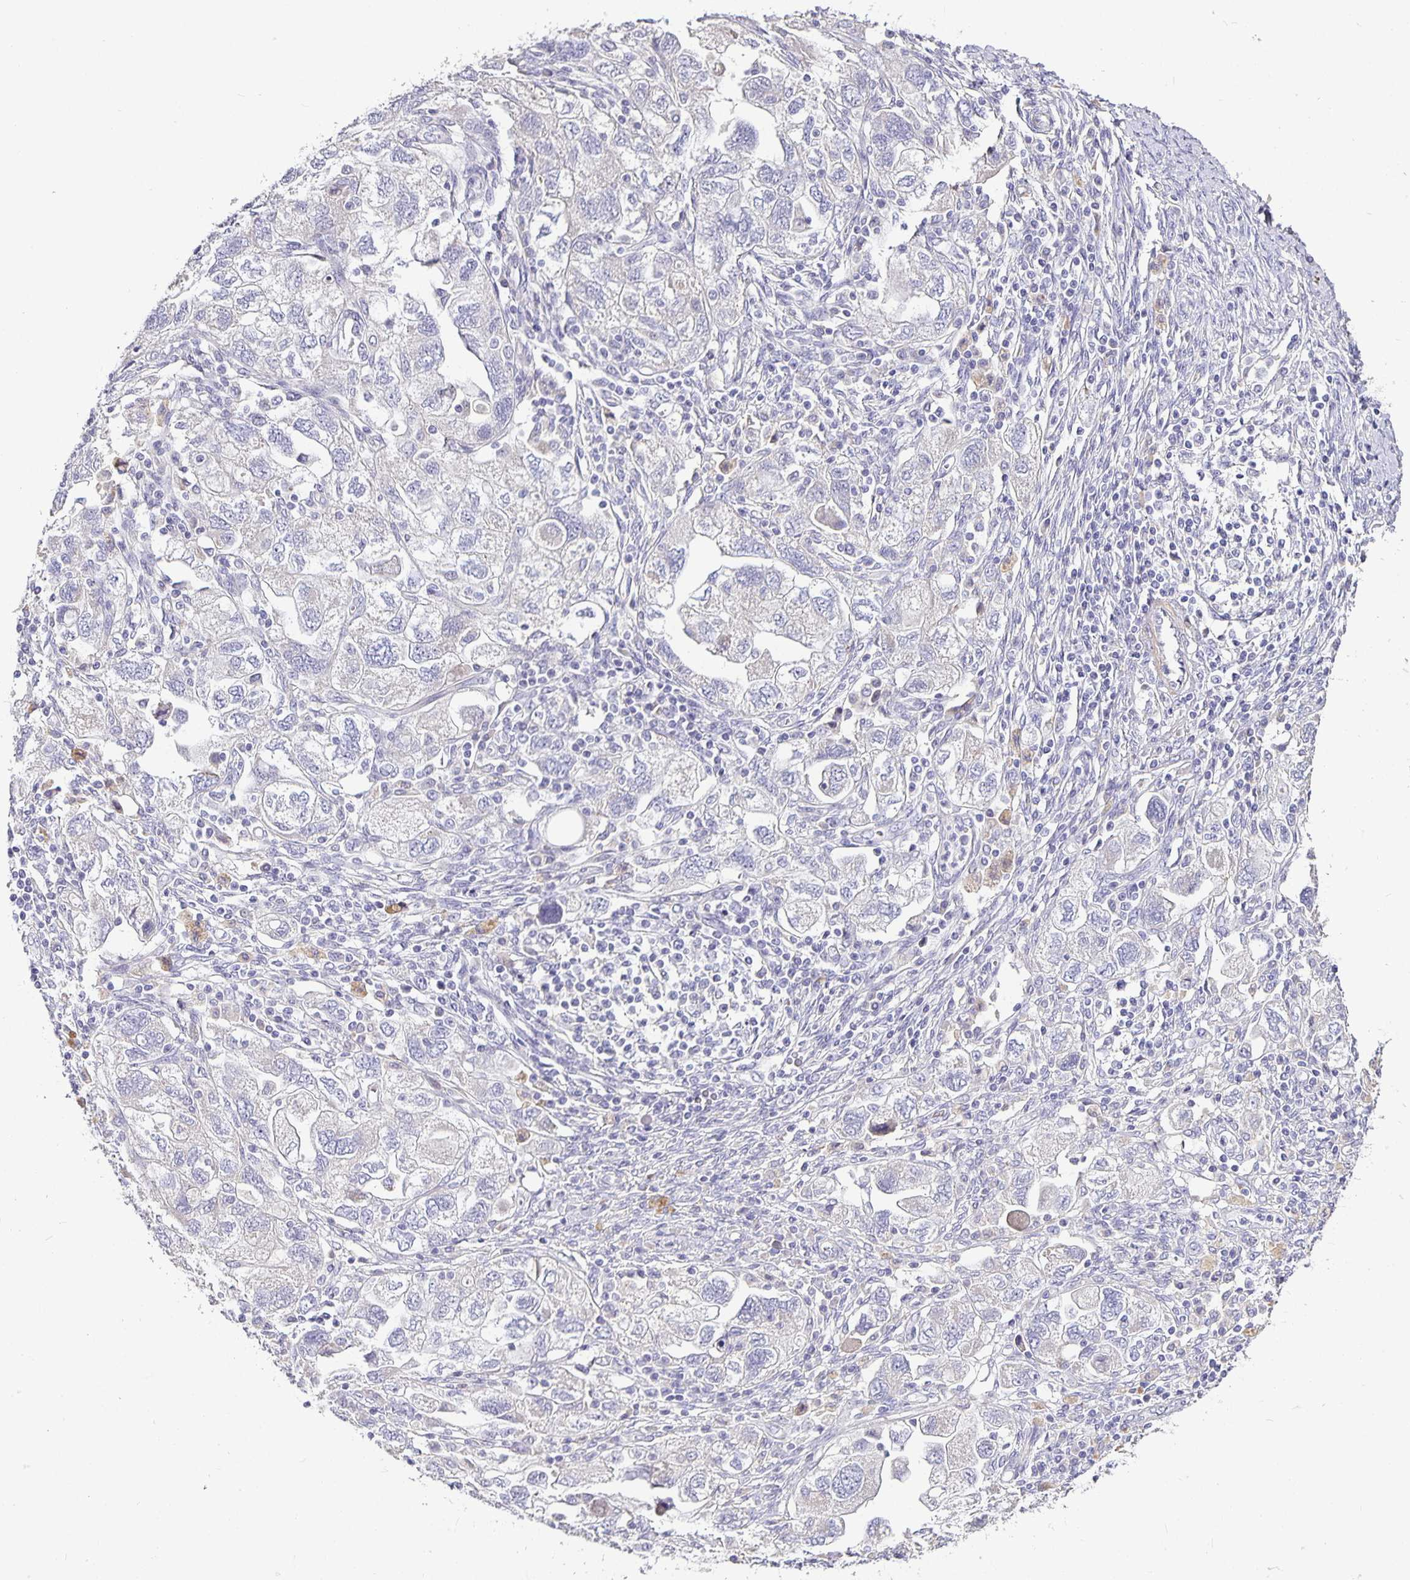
{"staining": {"intensity": "negative", "quantity": "none", "location": "none"}, "tissue": "ovarian cancer", "cell_type": "Tumor cells", "image_type": "cancer", "snomed": [{"axis": "morphology", "description": "Carcinoma, NOS"}, {"axis": "morphology", "description": "Cystadenocarcinoma, serous, NOS"}, {"axis": "topography", "description": "Ovary"}], "caption": "Immunohistochemistry (IHC) image of neoplastic tissue: human ovarian serous cystadenocarcinoma stained with DAB (3,3'-diaminobenzidine) exhibits no significant protein expression in tumor cells.", "gene": "CA12", "patient": {"sex": "female", "age": 69}}